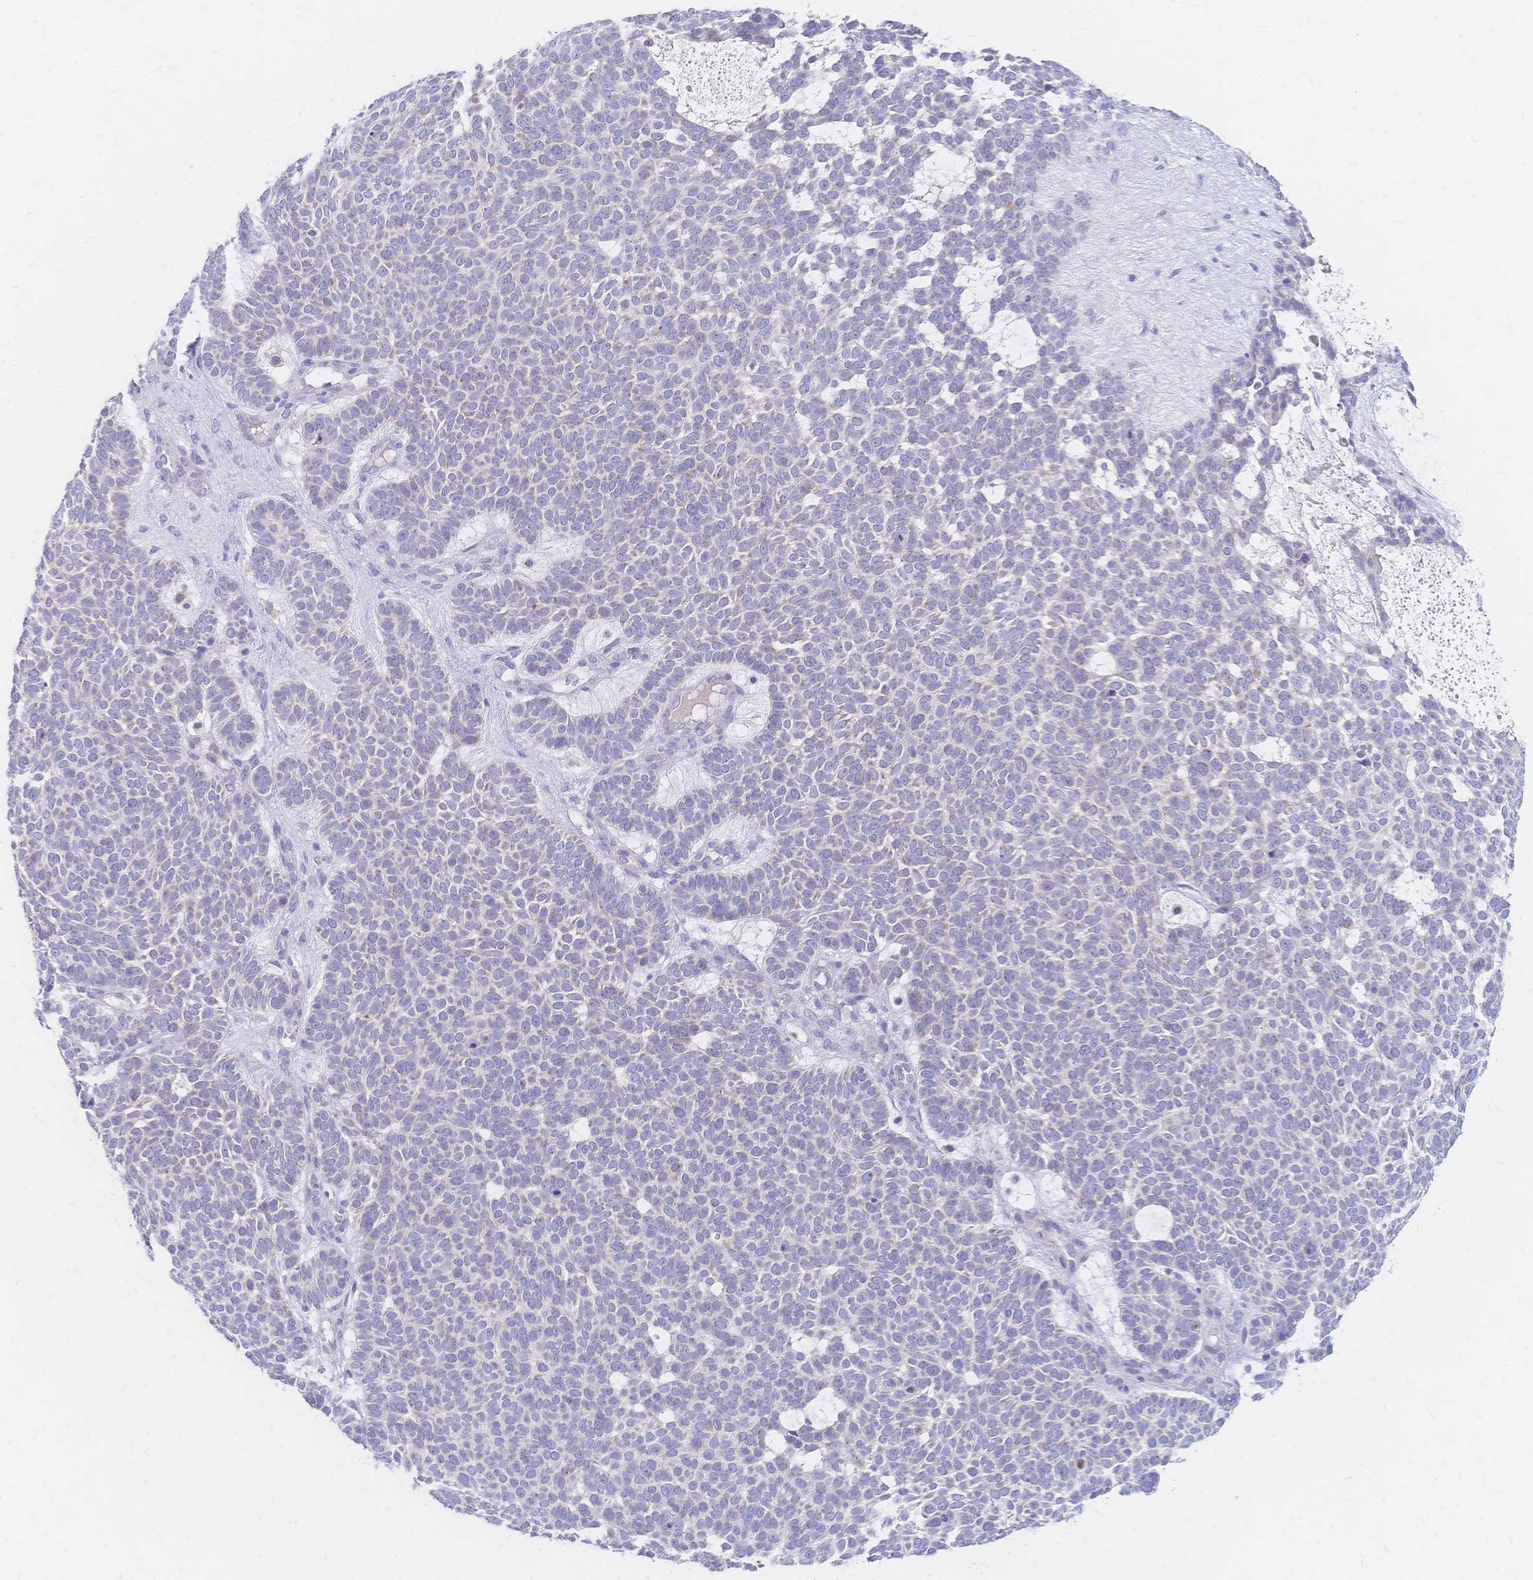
{"staining": {"intensity": "negative", "quantity": "none", "location": "none"}, "tissue": "skin cancer", "cell_type": "Tumor cells", "image_type": "cancer", "snomed": [{"axis": "morphology", "description": "Basal cell carcinoma"}, {"axis": "topography", "description": "Skin"}], "caption": "A micrograph of human skin cancer (basal cell carcinoma) is negative for staining in tumor cells.", "gene": "VWC2L", "patient": {"sex": "female", "age": 82}}